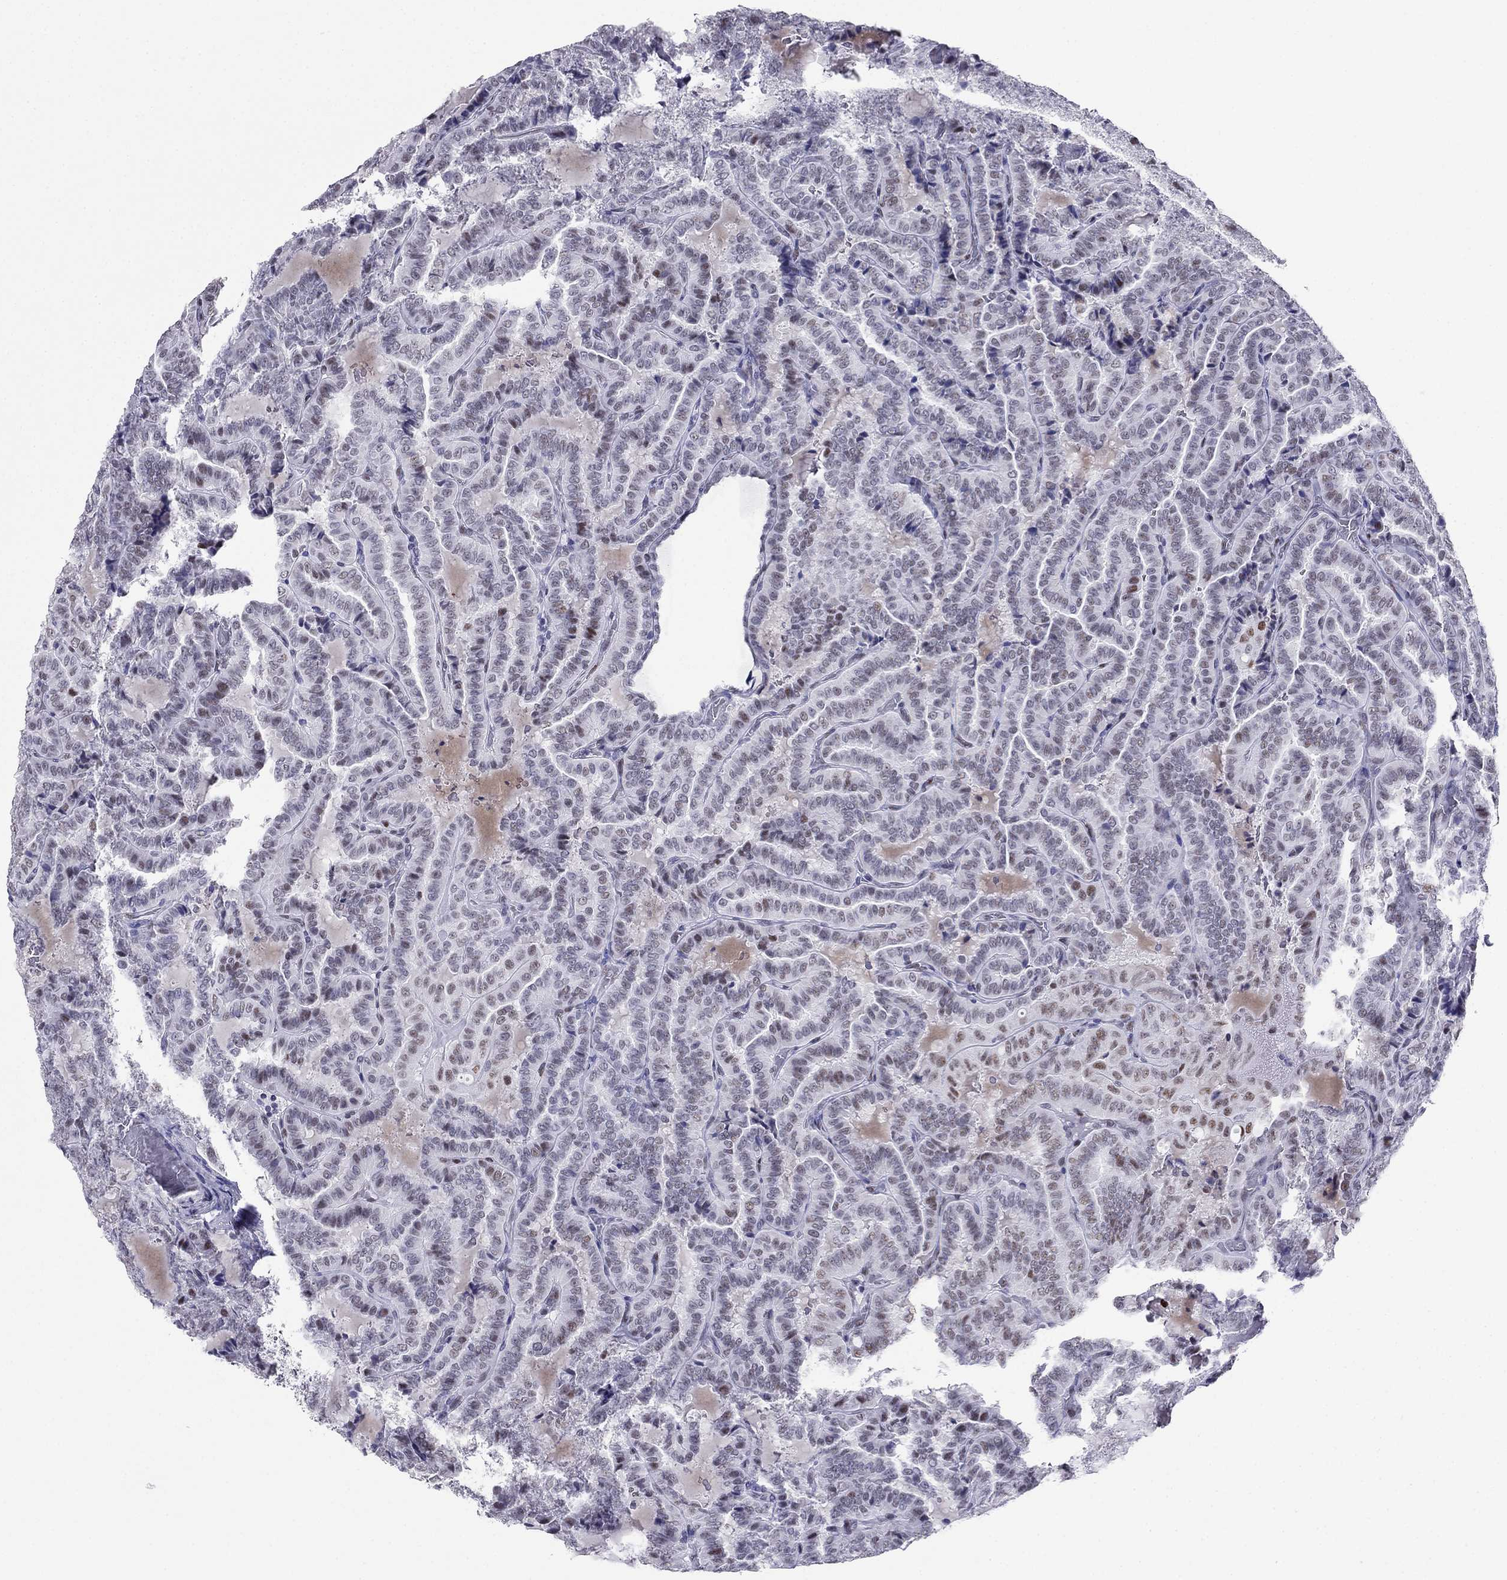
{"staining": {"intensity": "moderate", "quantity": "<25%", "location": "nuclear"}, "tissue": "thyroid cancer", "cell_type": "Tumor cells", "image_type": "cancer", "snomed": [{"axis": "morphology", "description": "Papillary adenocarcinoma, NOS"}, {"axis": "topography", "description": "Thyroid gland"}], "caption": "Thyroid cancer stained with immunohistochemistry (IHC) shows moderate nuclear positivity in approximately <25% of tumor cells.", "gene": "PPM1G", "patient": {"sex": "female", "age": 39}}